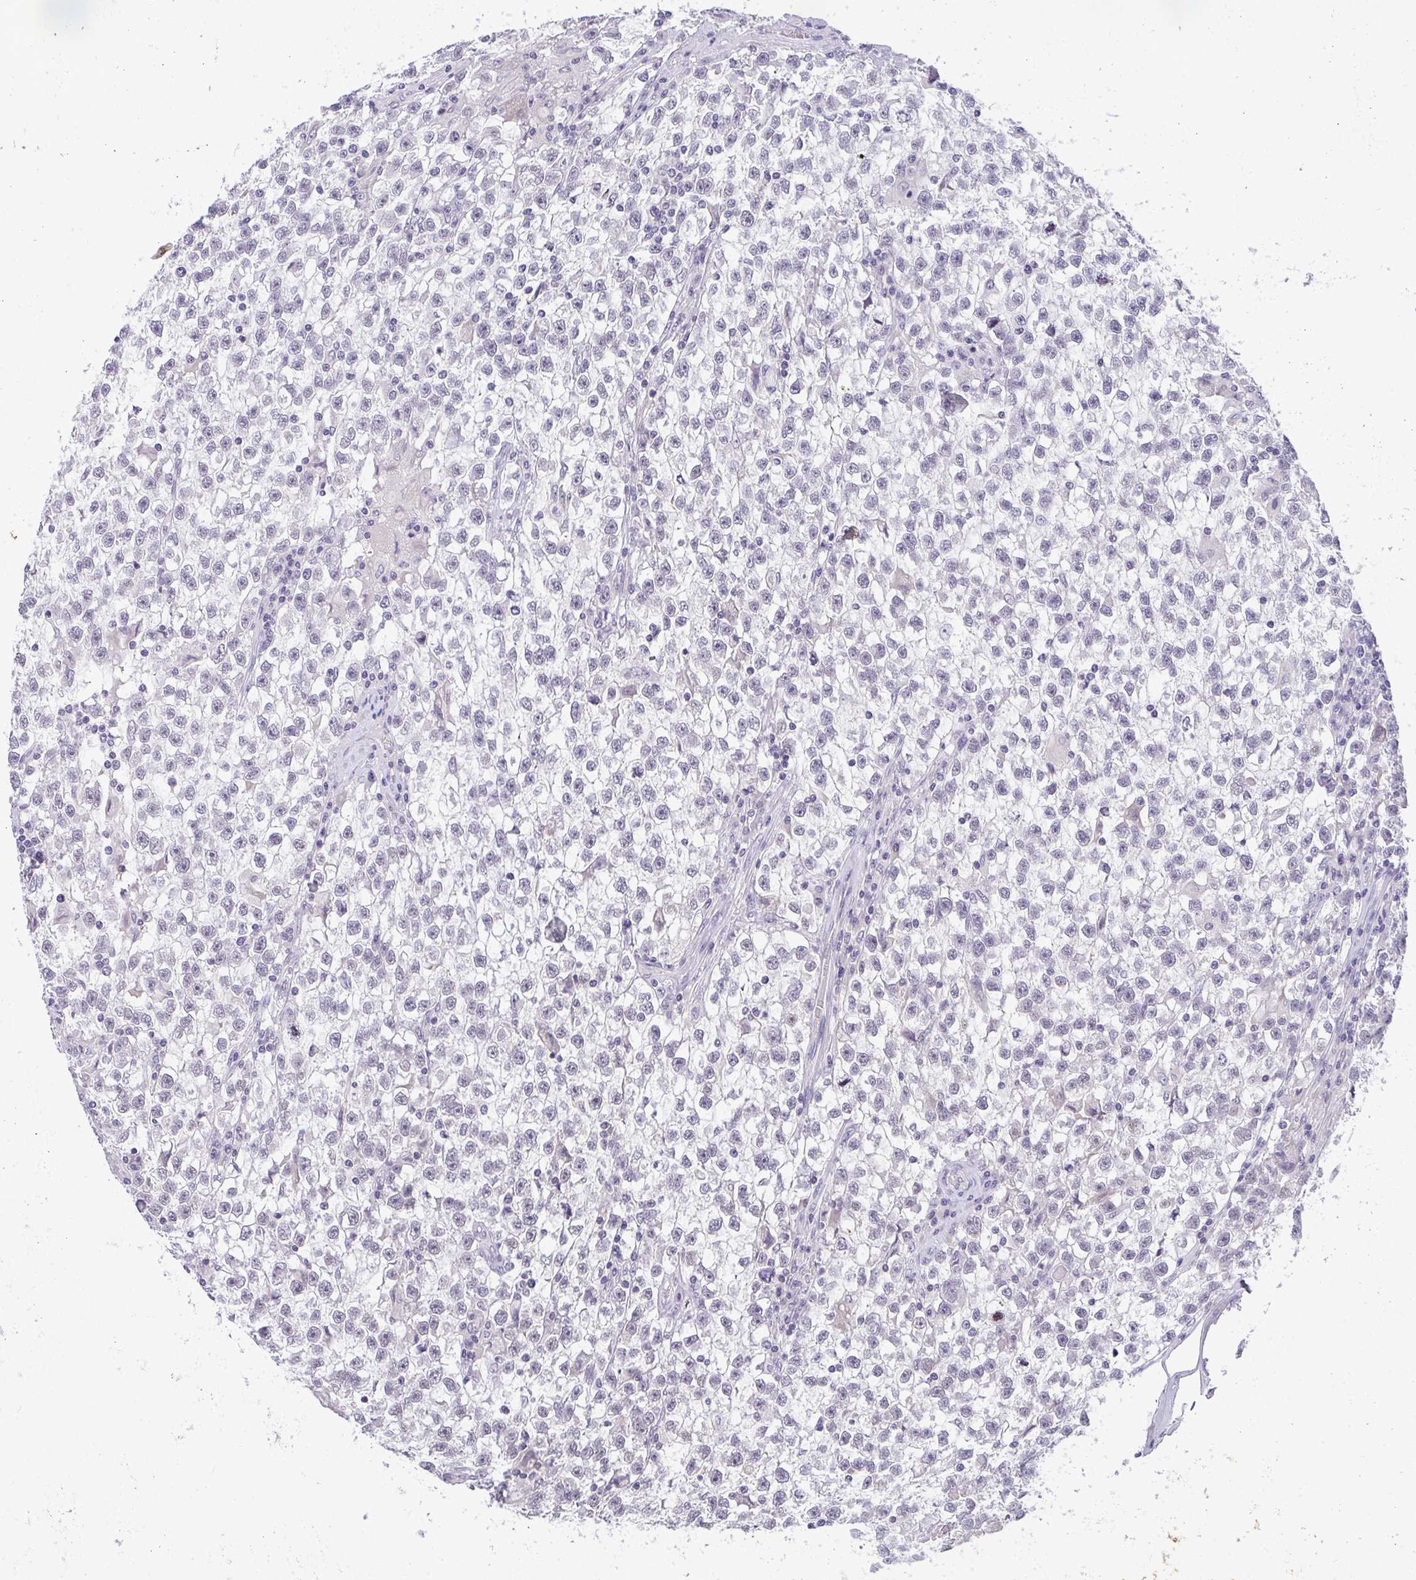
{"staining": {"intensity": "negative", "quantity": "none", "location": "none"}, "tissue": "testis cancer", "cell_type": "Tumor cells", "image_type": "cancer", "snomed": [{"axis": "morphology", "description": "Seminoma, NOS"}, {"axis": "topography", "description": "Testis"}], "caption": "This is an immunohistochemistry photomicrograph of human testis cancer (seminoma). There is no positivity in tumor cells.", "gene": "CACNA1S", "patient": {"sex": "male", "age": 31}}